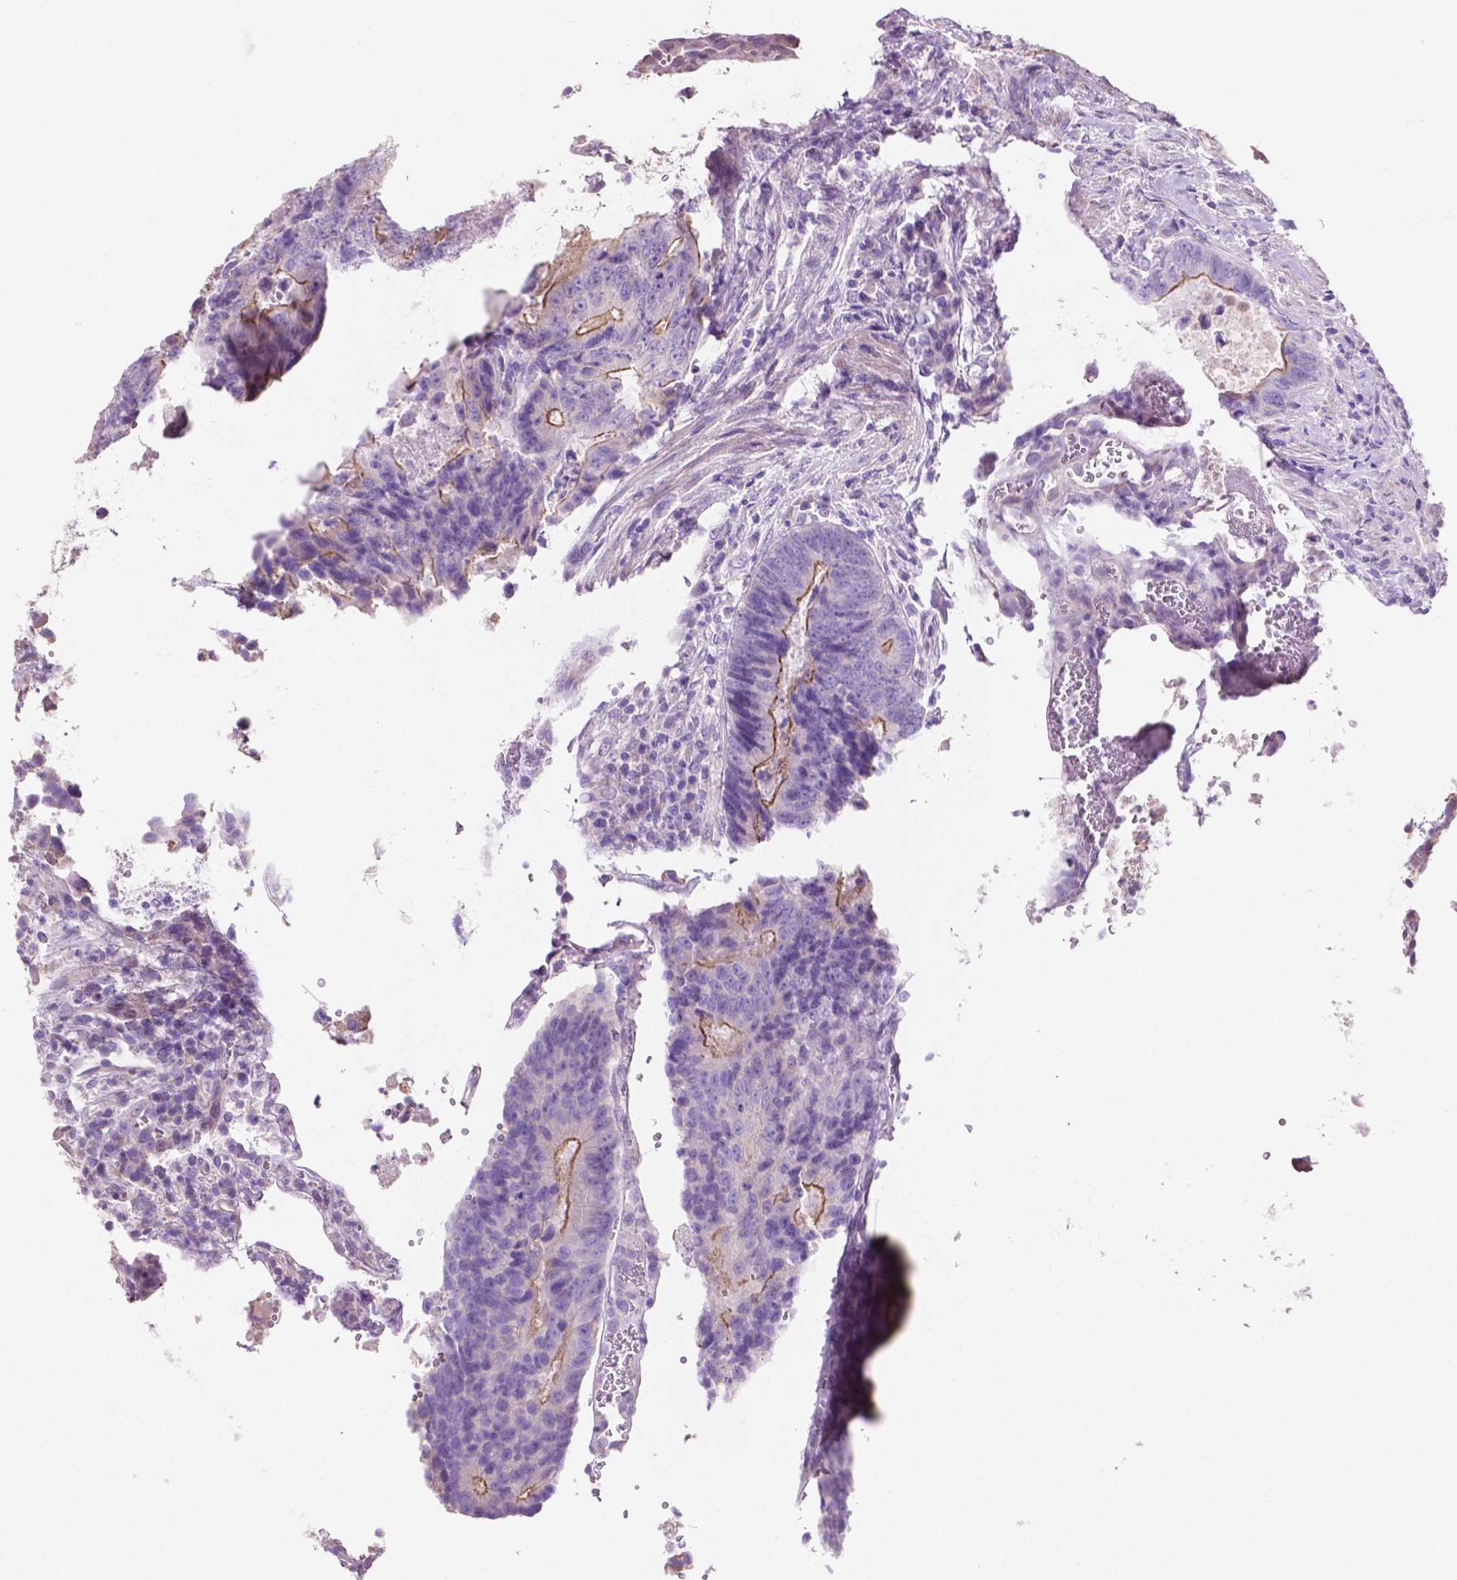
{"staining": {"intensity": "moderate", "quantity": "25%-75%", "location": "cytoplasmic/membranous"}, "tissue": "colorectal cancer", "cell_type": "Tumor cells", "image_type": "cancer", "snomed": [{"axis": "morphology", "description": "Adenocarcinoma, NOS"}, {"axis": "topography", "description": "Colon"}], "caption": "A brown stain highlights moderate cytoplasmic/membranous positivity of a protein in colorectal cancer tumor cells.", "gene": "CLDN17", "patient": {"sex": "female", "age": 48}}